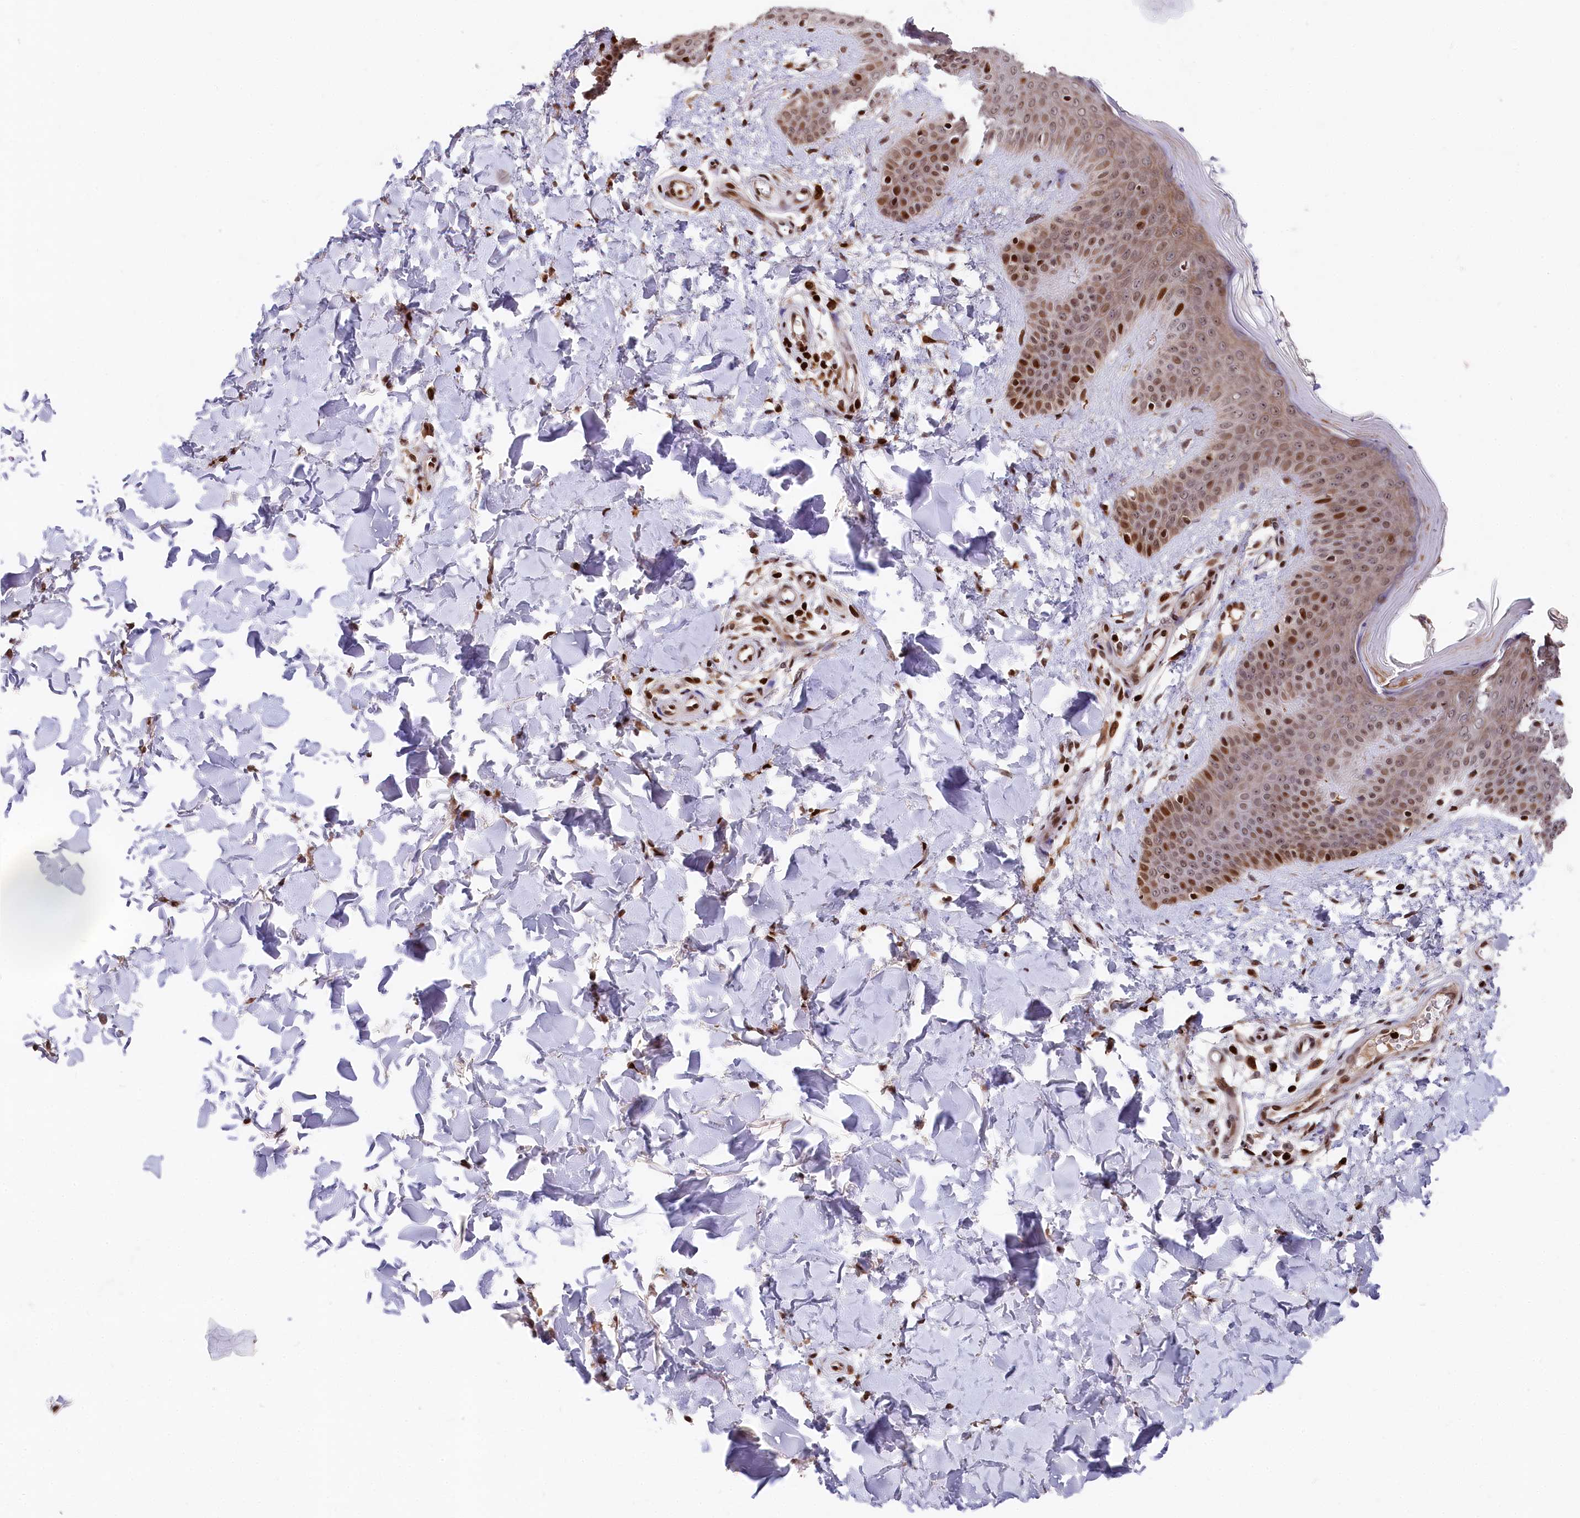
{"staining": {"intensity": "strong", "quantity": ">75%", "location": "nuclear"}, "tissue": "skin", "cell_type": "Fibroblasts", "image_type": "normal", "snomed": [{"axis": "morphology", "description": "Normal tissue, NOS"}, {"axis": "topography", "description": "Skin"}], "caption": "This image exhibits normal skin stained with immunohistochemistry (IHC) to label a protein in brown. The nuclear of fibroblasts show strong positivity for the protein. Nuclei are counter-stained blue.", "gene": "MCF2L2", "patient": {"sex": "male", "age": 36}}